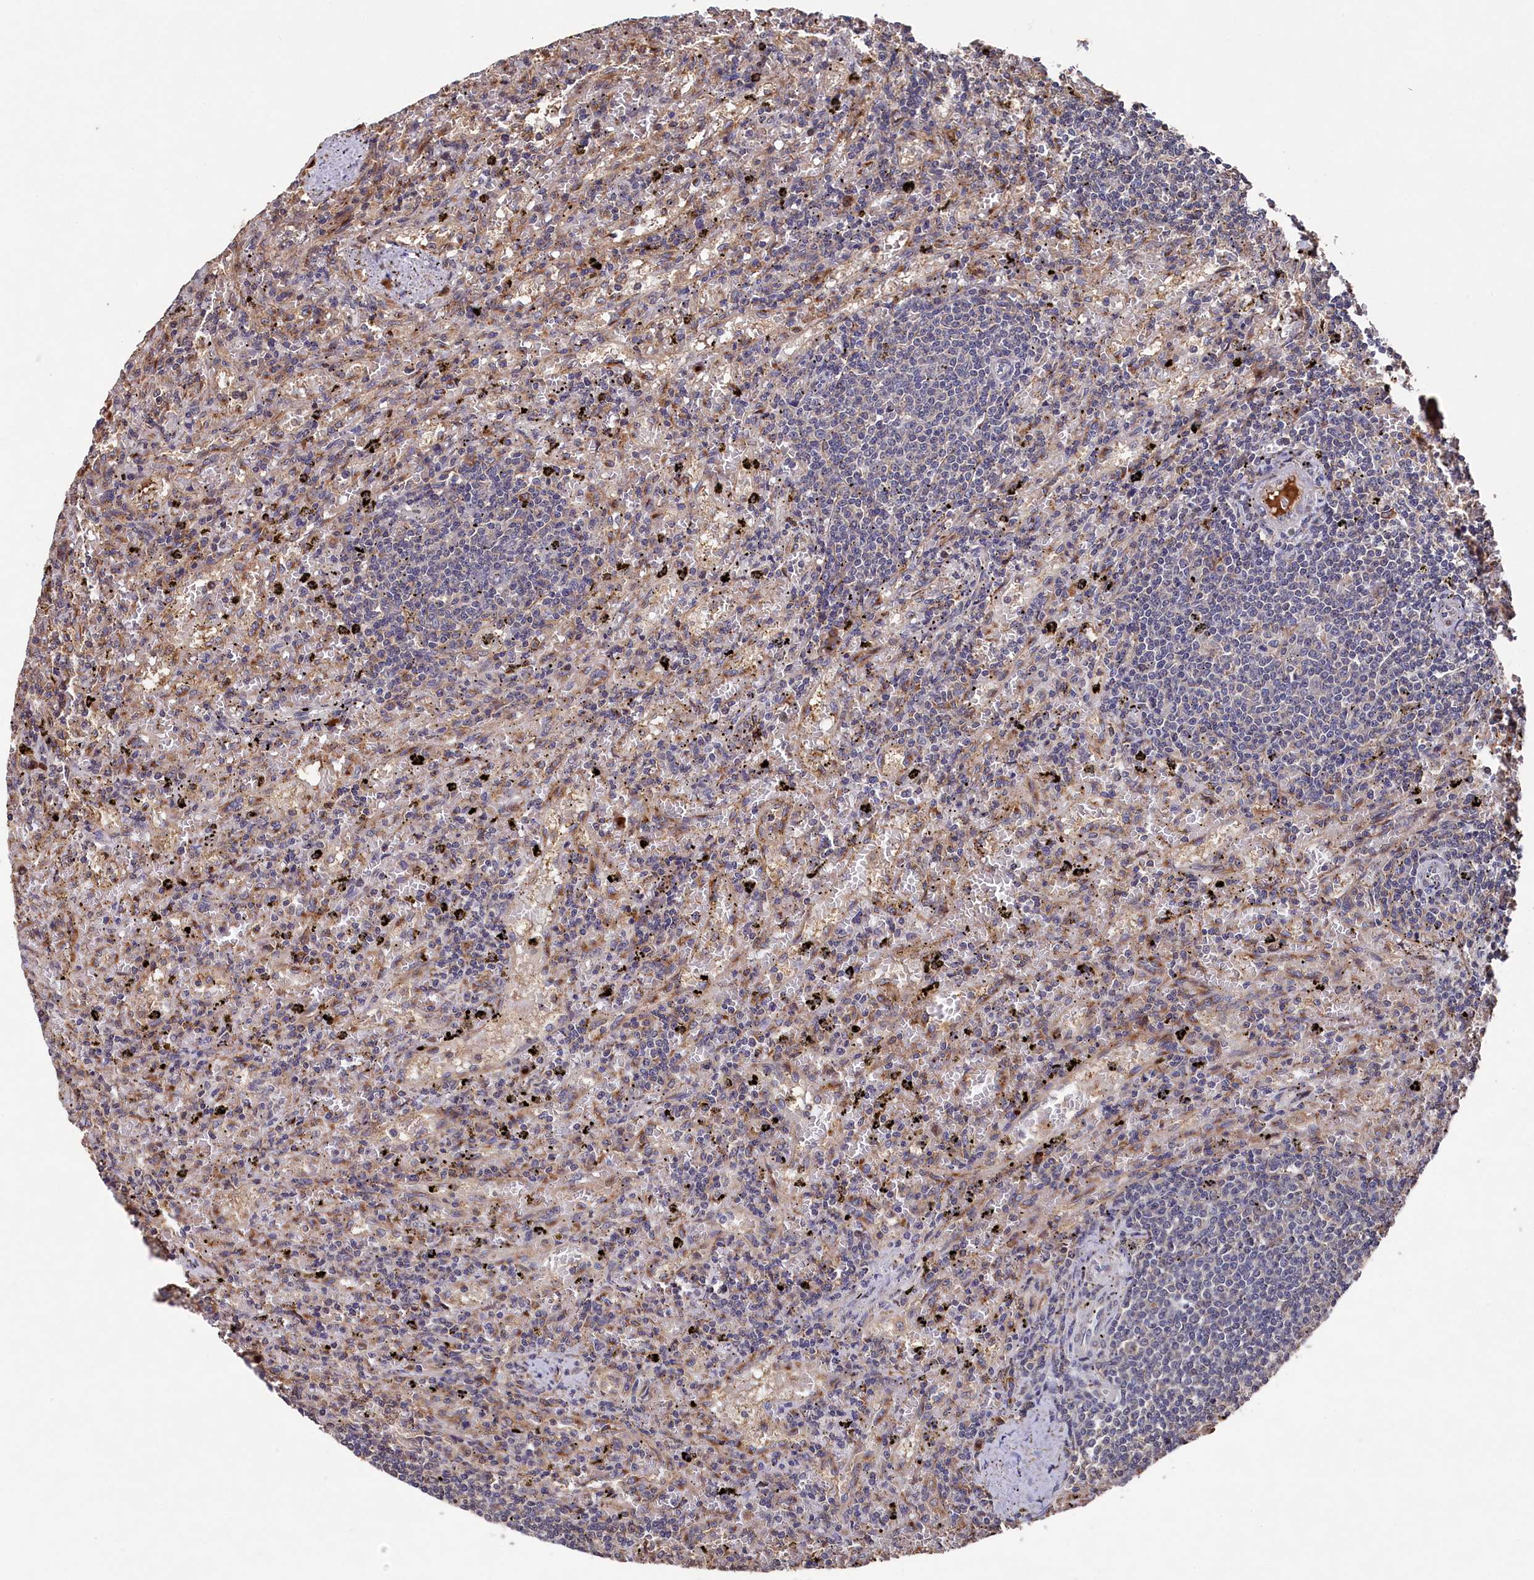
{"staining": {"intensity": "negative", "quantity": "none", "location": "none"}, "tissue": "lymphoma", "cell_type": "Tumor cells", "image_type": "cancer", "snomed": [{"axis": "morphology", "description": "Malignant lymphoma, non-Hodgkin's type, Low grade"}, {"axis": "topography", "description": "Spleen"}], "caption": "This is a histopathology image of immunohistochemistry staining of lymphoma, which shows no expression in tumor cells.", "gene": "NAA60", "patient": {"sex": "male", "age": 76}}